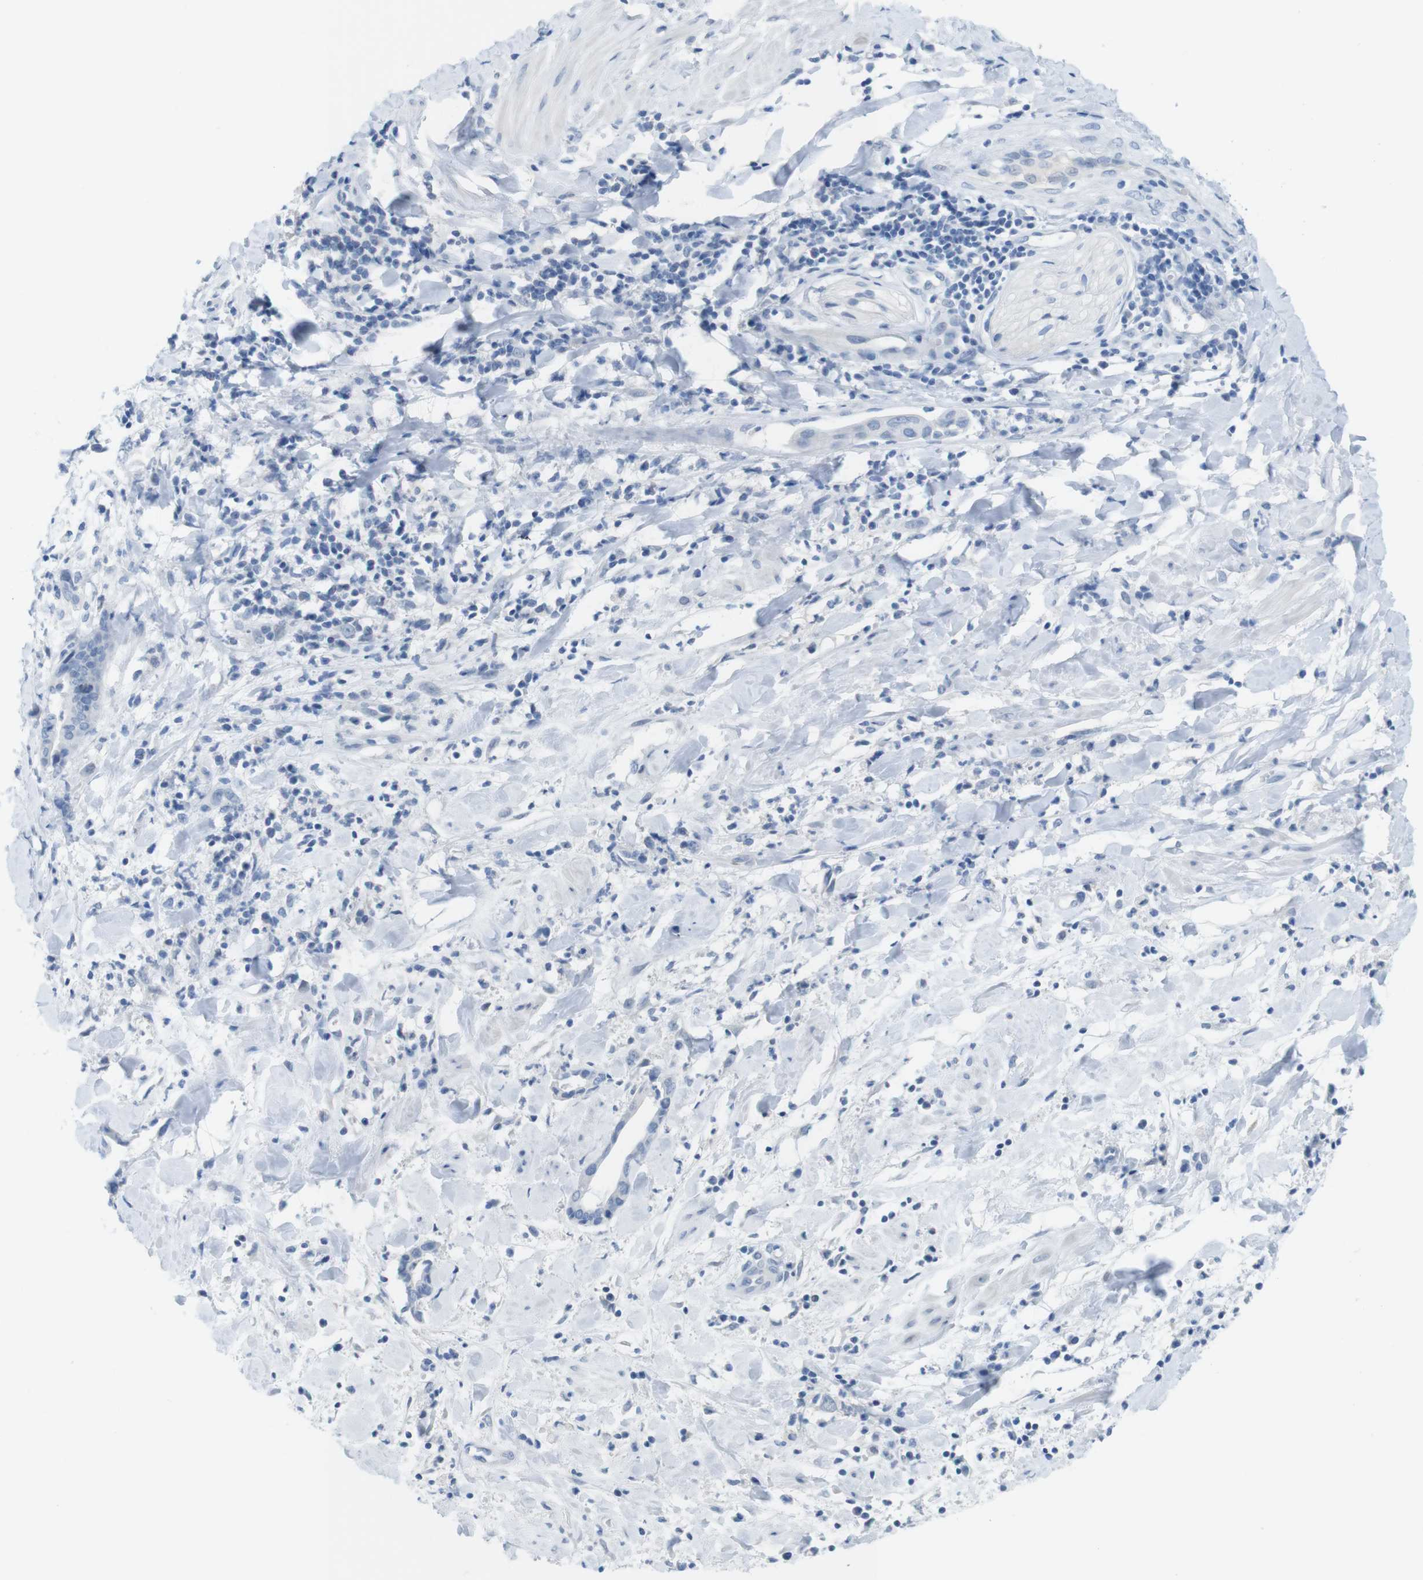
{"staining": {"intensity": "negative", "quantity": "none", "location": "none"}, "tissue": "cervical cancer", "cell_type": "Tumor cells", "image_type": "cancer", "snomed": [{"axis": "morphology", "description": "Adenocarcinoma, NOS"}, {"axis": "topography", "description": "Cervix"}], "caption": "An image of cervical cancer (adenocarcinoma) stained for a protein reveals no brown staining in tumor cells.", "gene": "OPN1SW", "patient": {"sex": "female", "age": 44}}